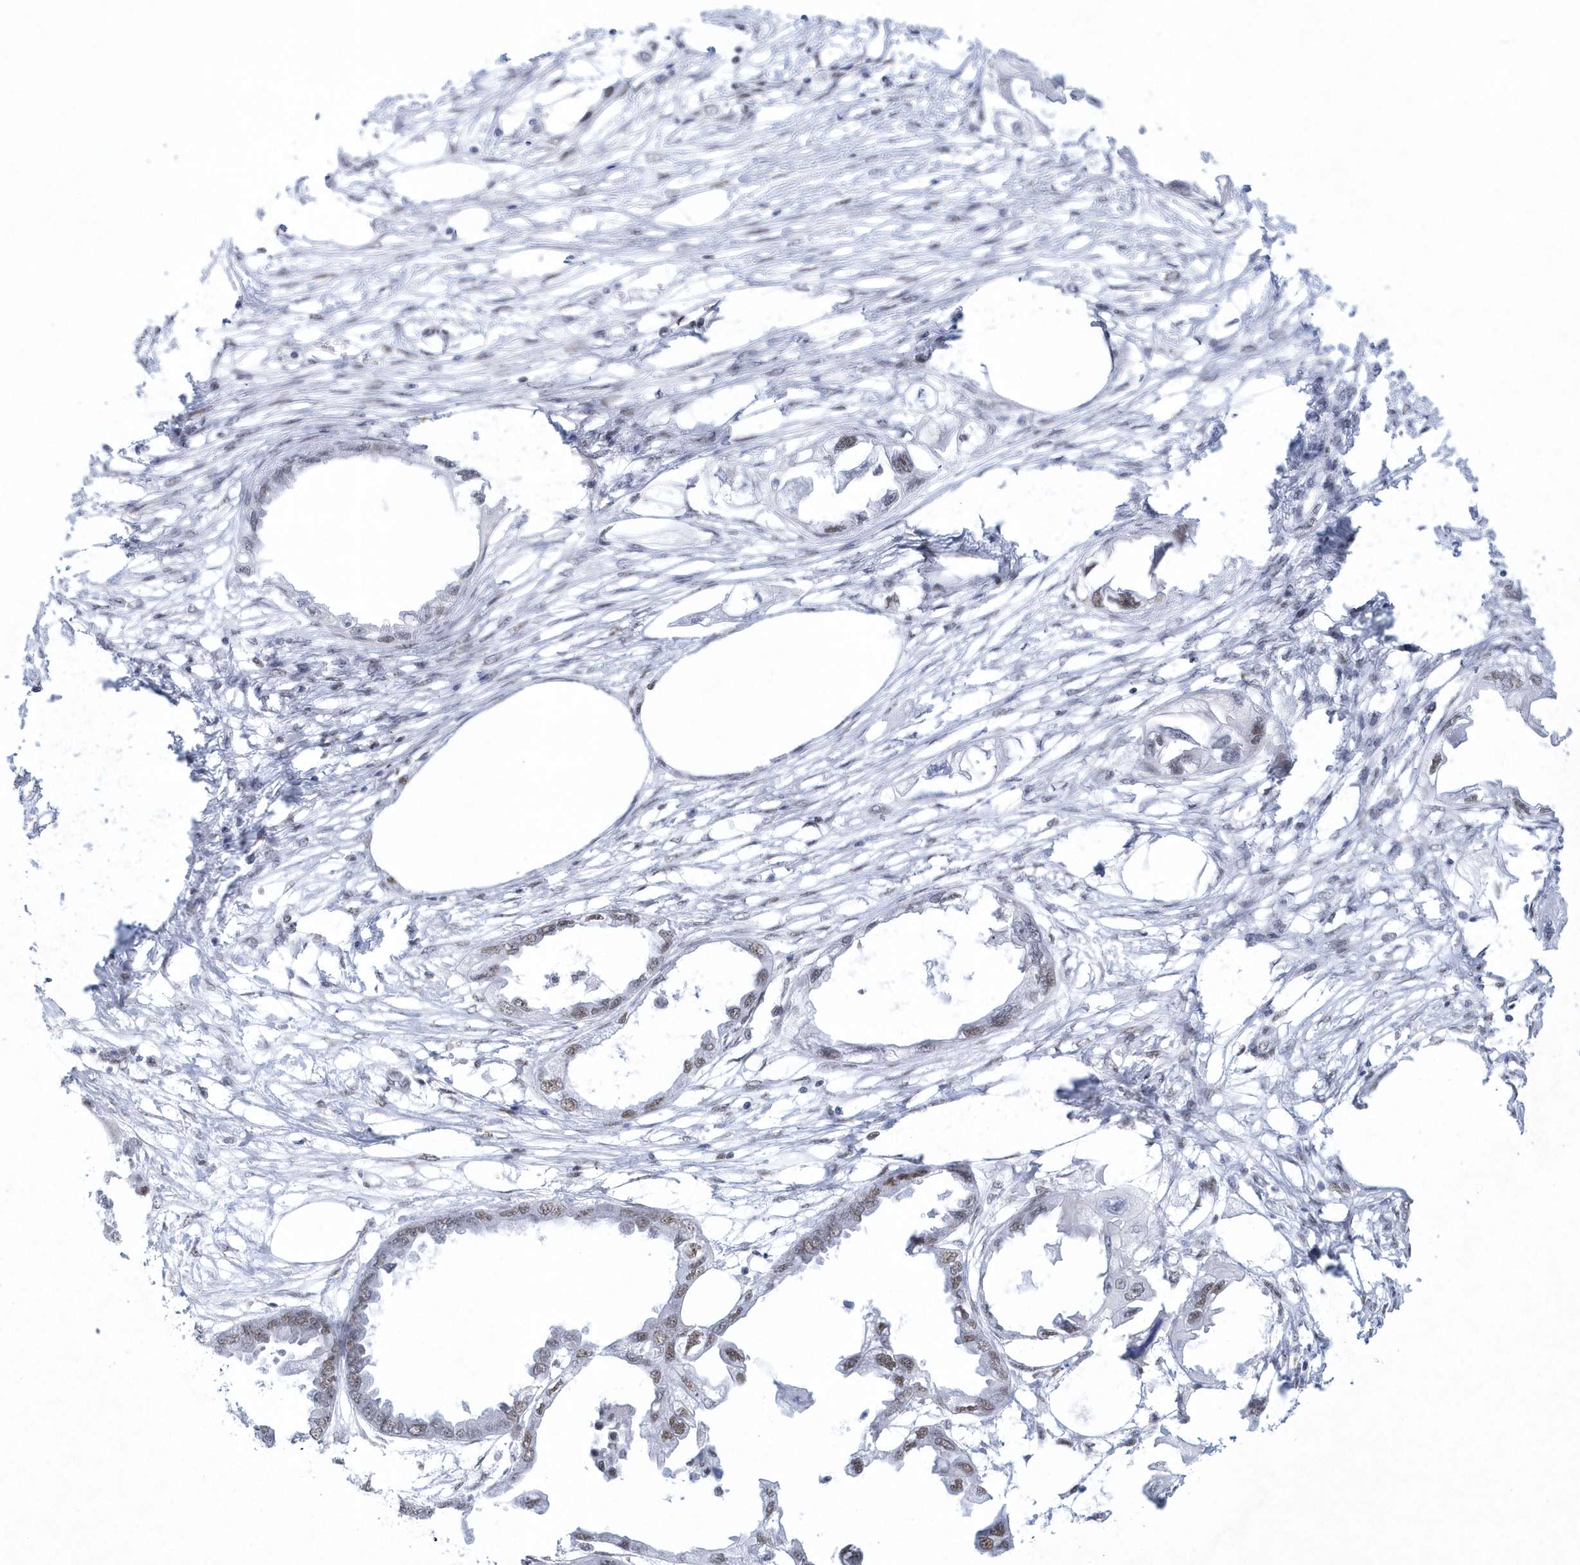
{"staining": {"intensity": "weak", "quantity": "25%-75%", "location": "nuclear"}, "tissue": "endometrial cancer", "cell_type": "Tumor cells", "image_type": "cancer", "snomed": [{"axis": "morphology", "description": "Adenocarcinoma, NOS"}, {"axis": "morphology", "description": "Adenocarcinoma, metastatic, NOS"}, {"axis": "topography", "description": "Adipose tissue"}, {"axis": "topography", "description": "Endometrium"}], "caption": "A micrograph of human endometrial cancer stained for a protein reveals weak nuclear brown staining in tumor cells.", "gene": "DCLRE1A", "patient": {"sex": "female", "age": 67}}